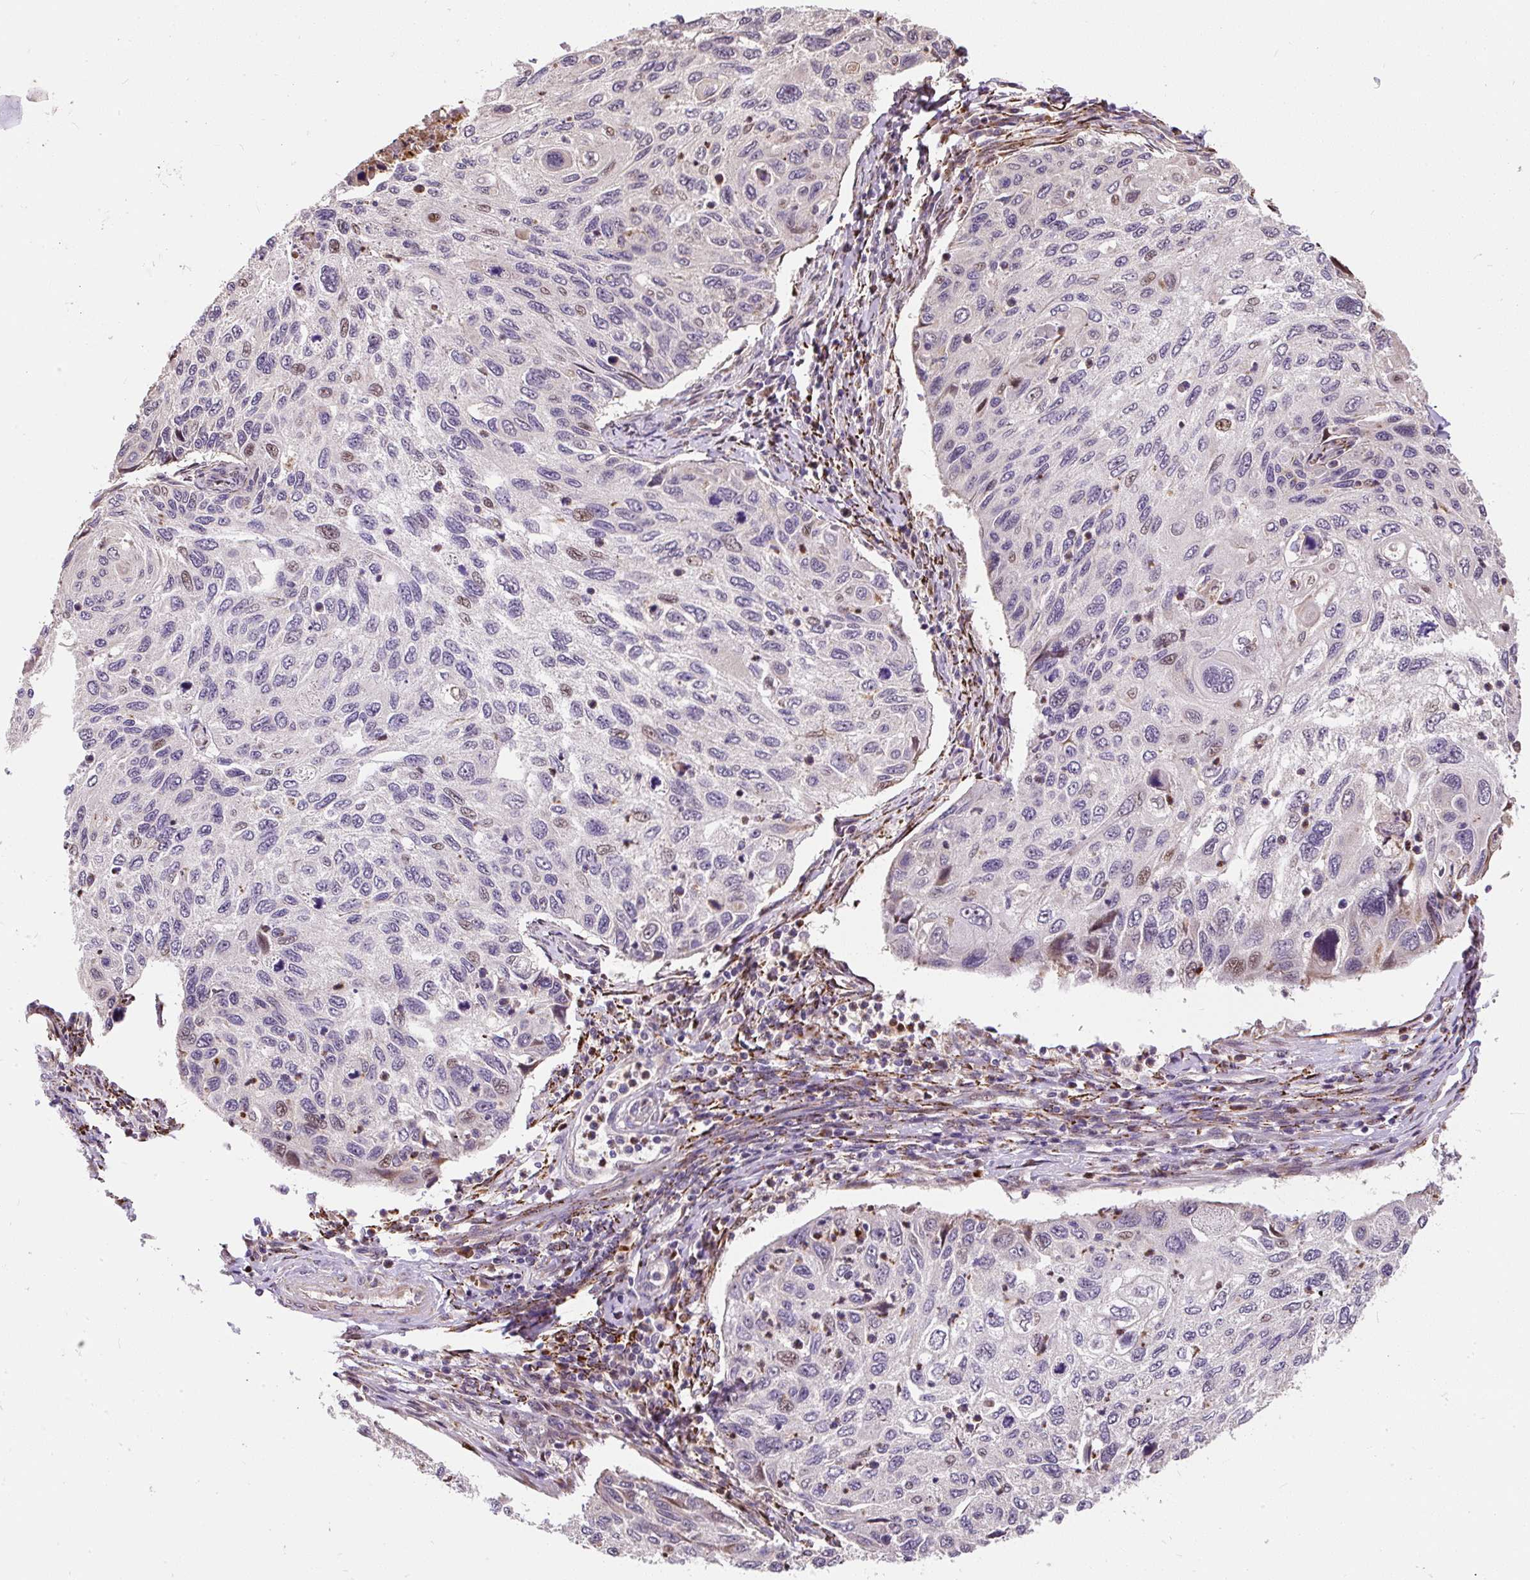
{"staining": {"intensity": "weak", "quantity": "<25%", "location": "nuclear"}, "tissue": "cervical cancer", "cell_type": "Tumor cells", "image_type": "cancer", "snomed": [{"axis": "morphology", "description": "Squamous cell carcinoma, NOS"}, {"axis": "topography", "description": "Cervix"}], "caption": "A high-resolution micrograph shows immunohistochemistry (IHC) staining of cervical cancer (squamous cell carcinoma), which displays no significant positivity in tumor cells. The staining is performed using DAB brown chromogen with nuclei counter-stained in using hematoxylin.", "gene": "PUS7L", "patient": {"sex": "female", "age": 70}}